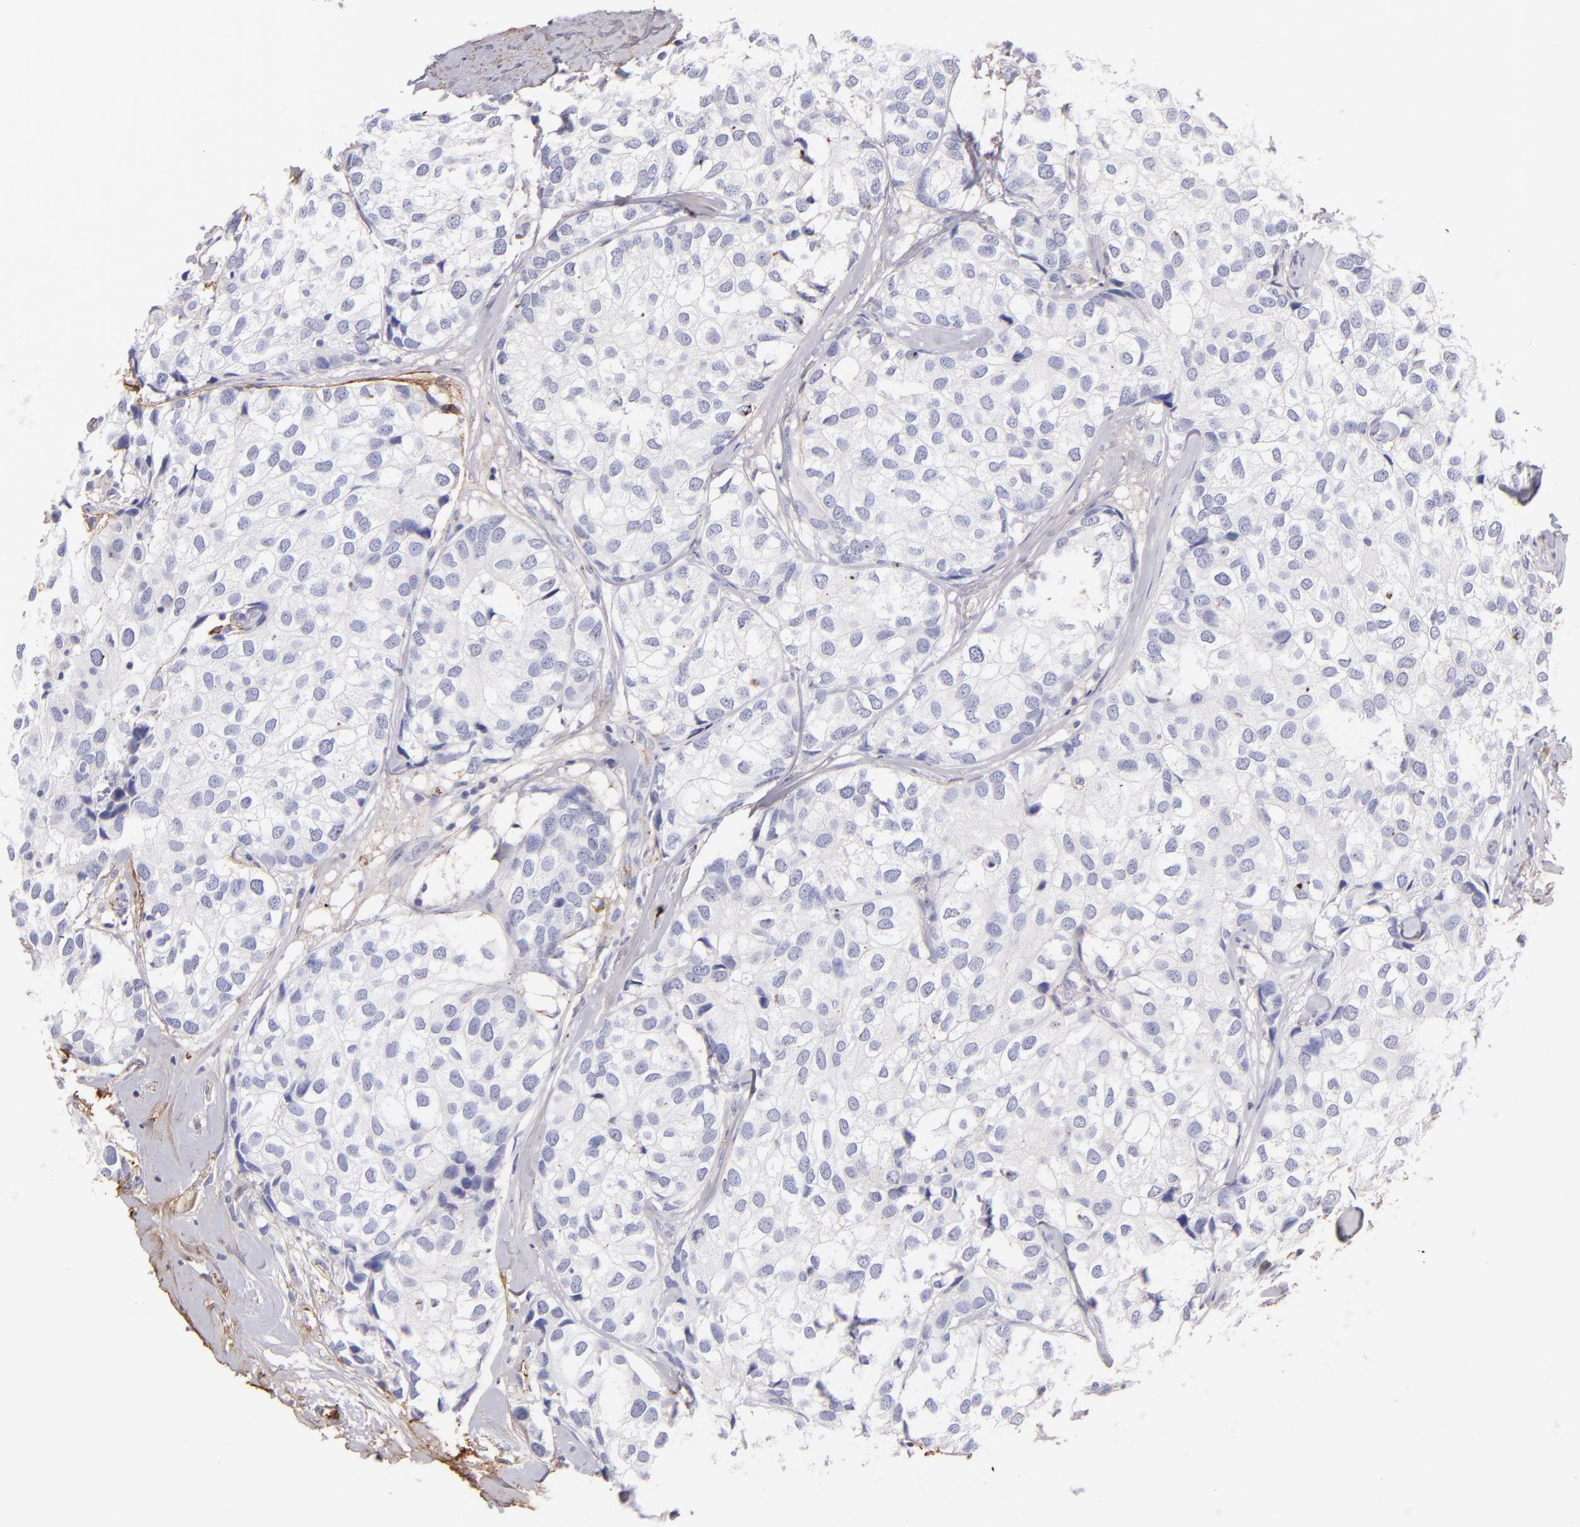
{"staining": {"intensity": "negative", "quantity": "none", "location": "none"}, "tissue": "breast cancer", "cell_type": "Tumor cells", "image_type": "cancer", "snomed": [{"axis": "morphology", "description": "Duct carcinoma"}, {"axis": "topography", "description": "Breast"}], "caption": "Immunohistochemistry photomicrograph of human breast cancer (invasive ductal carcinoma) stained for a protein (brown), which displays no expression in tumor cells.", "gene": "FGB", "patient": {"sex": "female", "age": 68}}